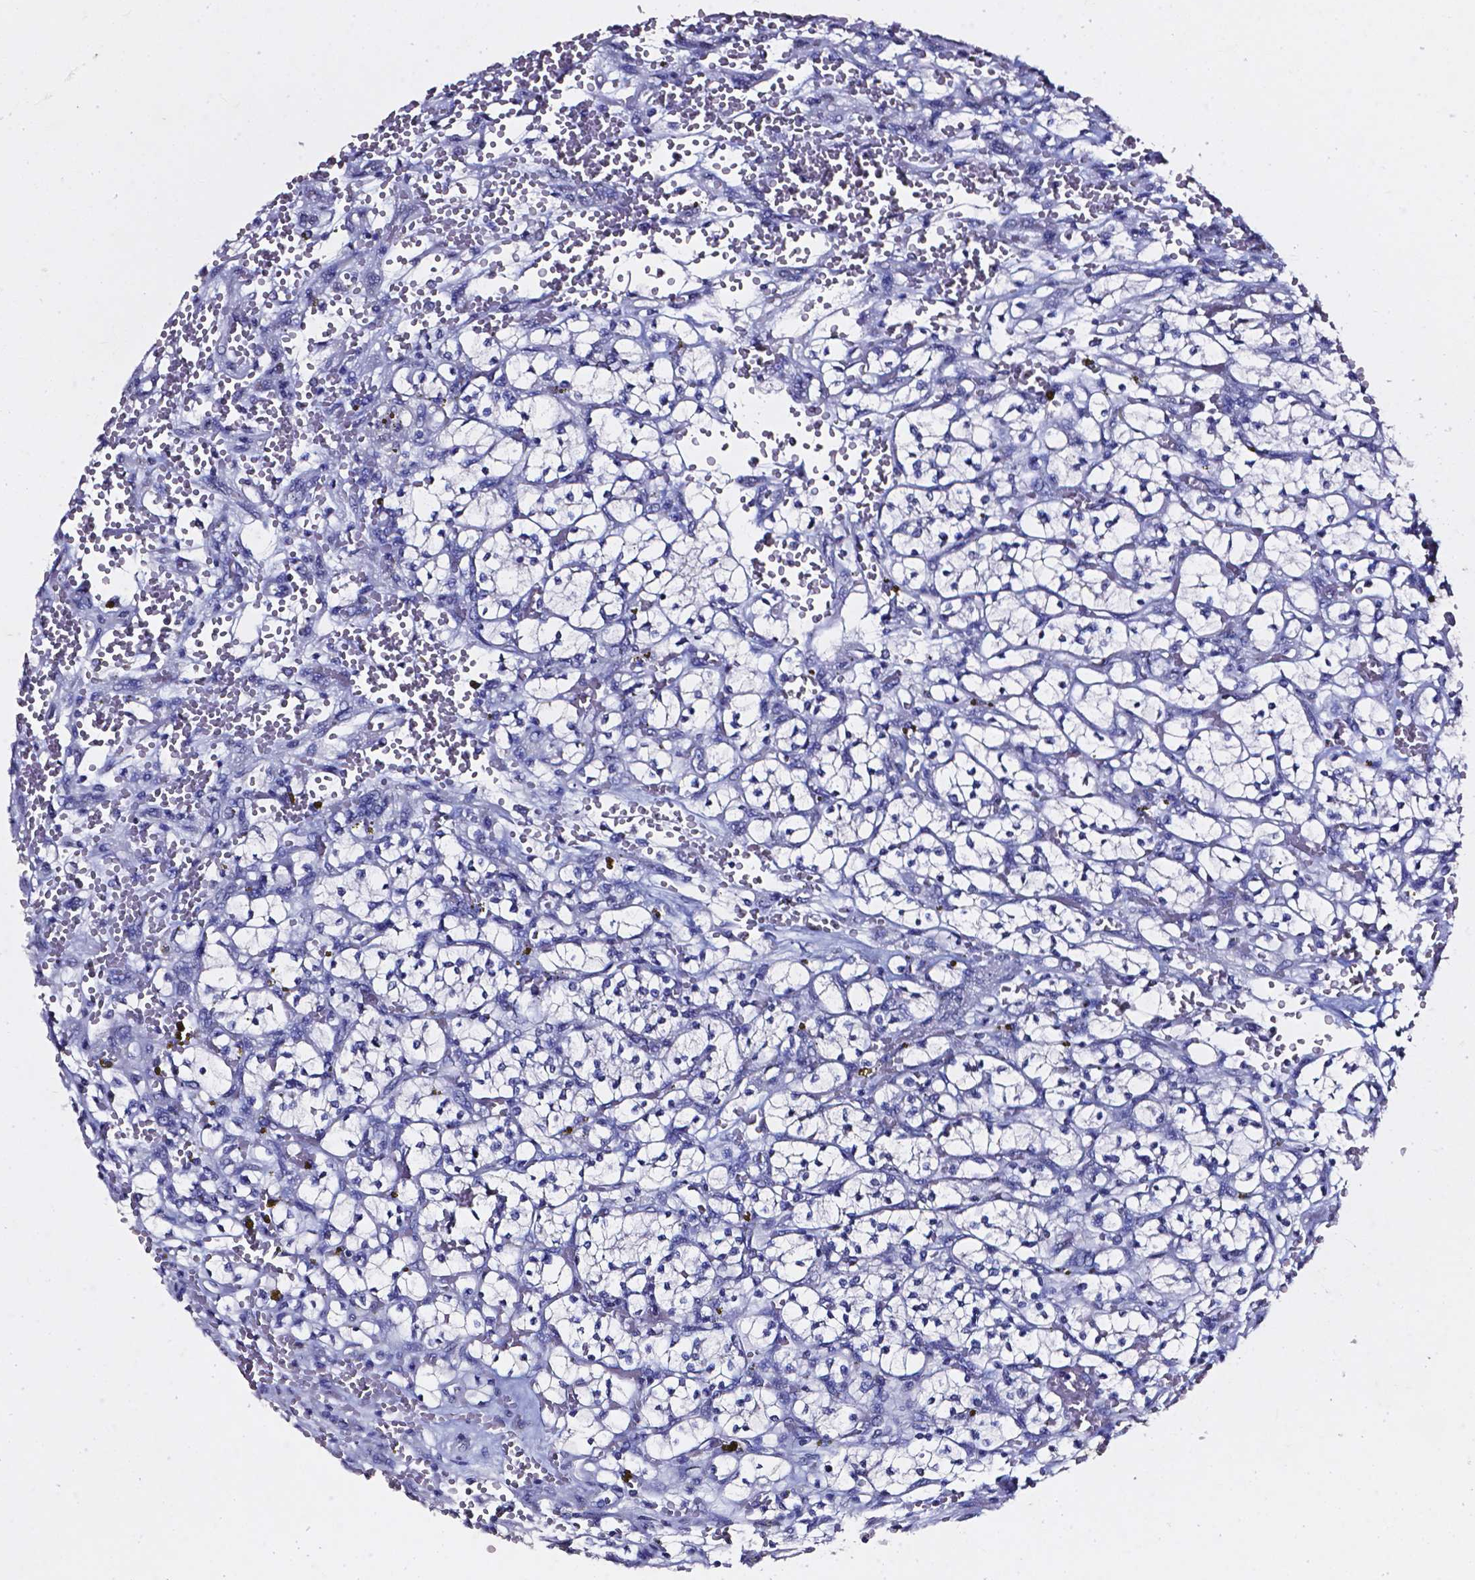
{"staining": {"intensity": "negative", "quantity": "none", "location": "none"}, "tissue": "renal cancer", "cell_type": "Tumor cells", "image_type": "cancer", "snomed": [{"axis": "morphology", "description": "Adenocarcinoma, NOS"}, {"axis": "topography", "description": "Kidney"}], "caption": "Immunohistochemistry photomicrograph of adenocarcinoma (renal) stained for a protein (brown), which exhibits no expression in tumor cells.", "gene": "AKR1B10", "patient": {"sex": "female", "age": 64}}